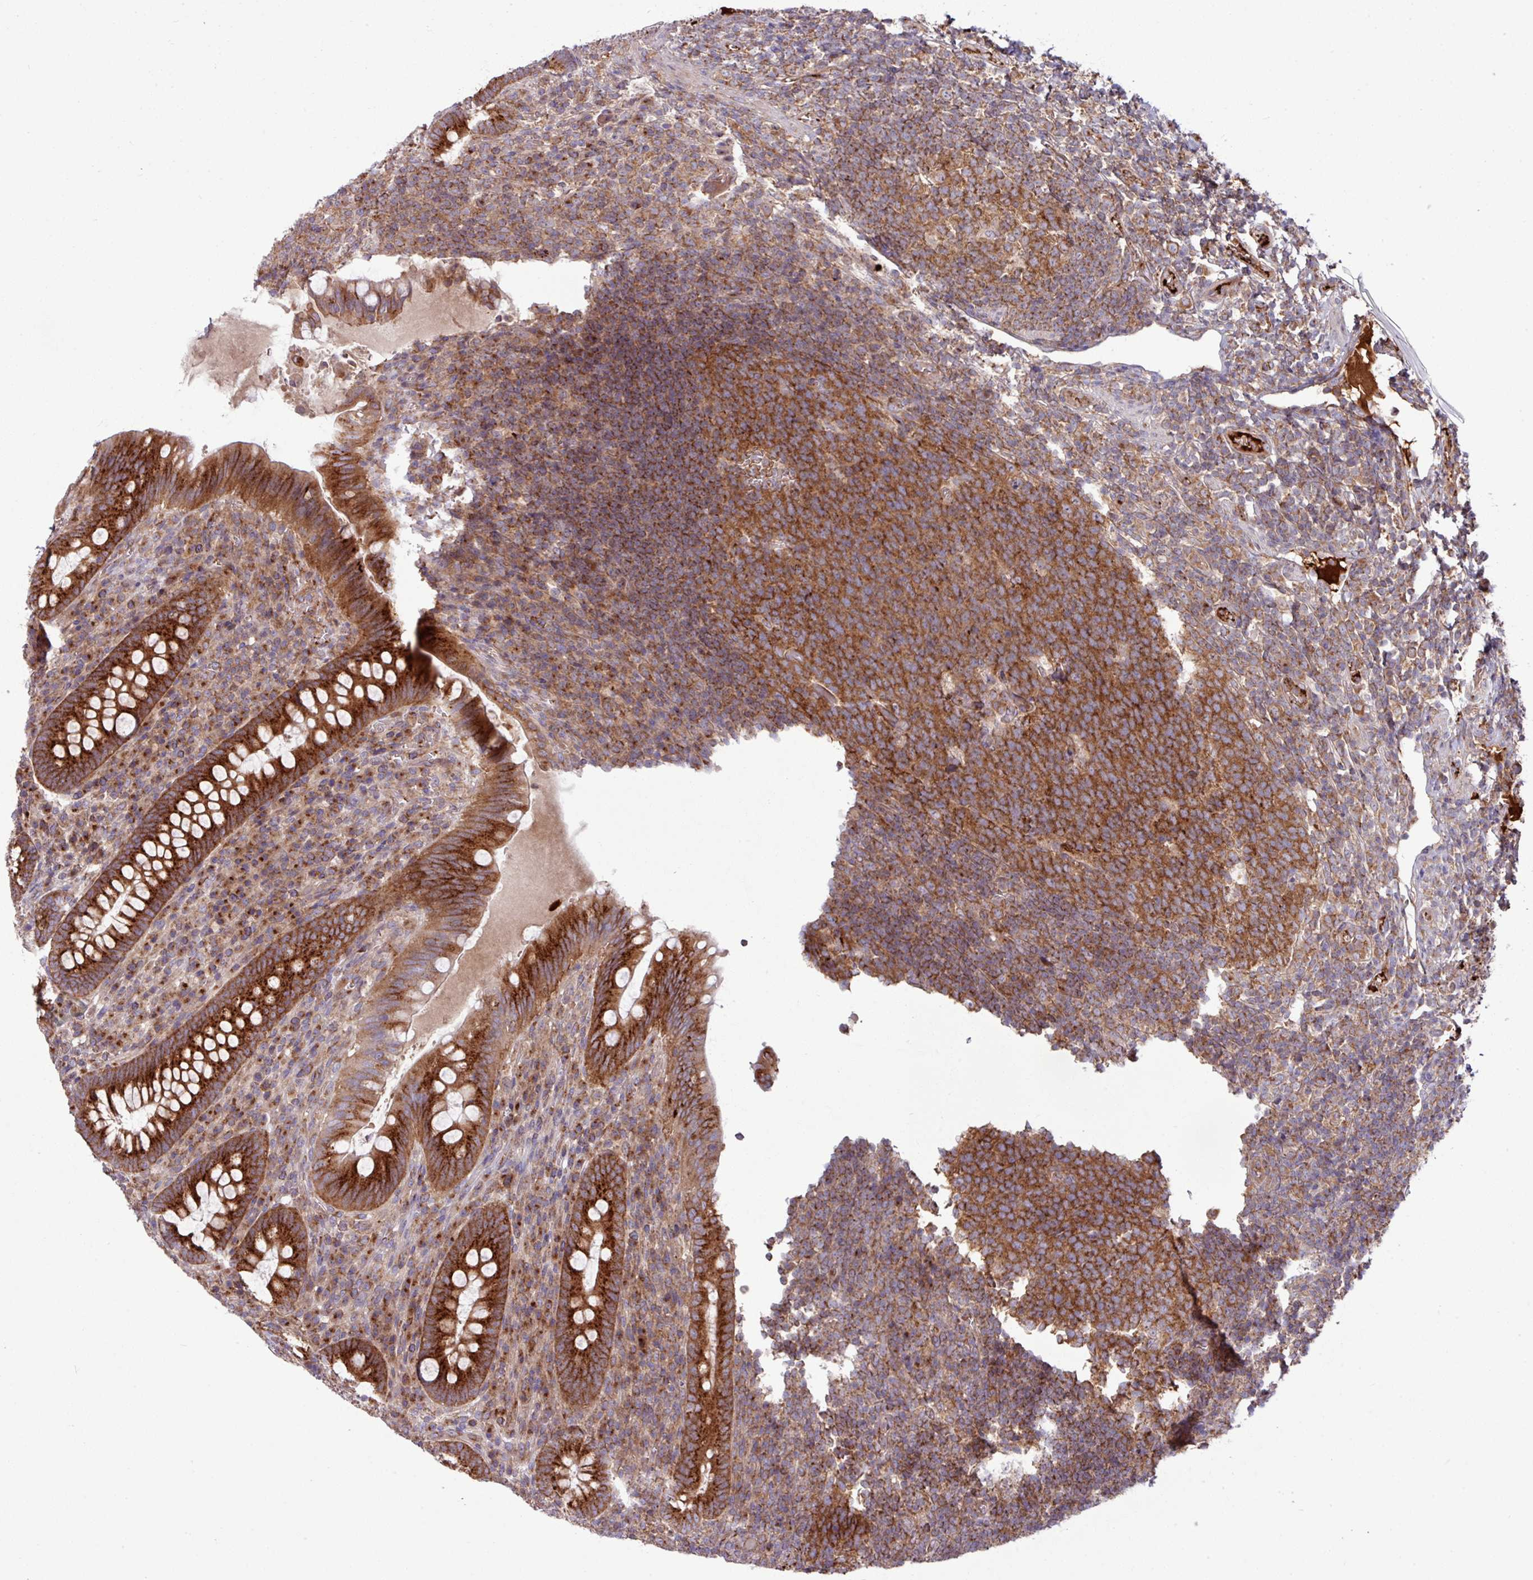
{"staining": {"intensity": "strong", "quantity": ">75%", "location": "cytoplasmic/membranous"}, "tissue": "appendix", "cell_type": "Glandular cells", "image_type": "normal", "snomed": [{"axis": "morphology", "description": "Normal tissue, NOS"}, {"axis": "topography", "description": "Appendix"}], "caption": "Immunohistochemistry staining of unremarkable appendix, which reveals high levels of strong cytoplasmic/membranous staining in approximately >75% of glandular cells indicating strong cytoplasmic/membranous protein positivity. The staining was performed using DAB (3,3'-diaminobenzidine) (brown) for protein detection and nuclei were counterstained in hematoxylin (blue).", "gene": "LSM12", "patient": {"sex": "female", "age": 43}}